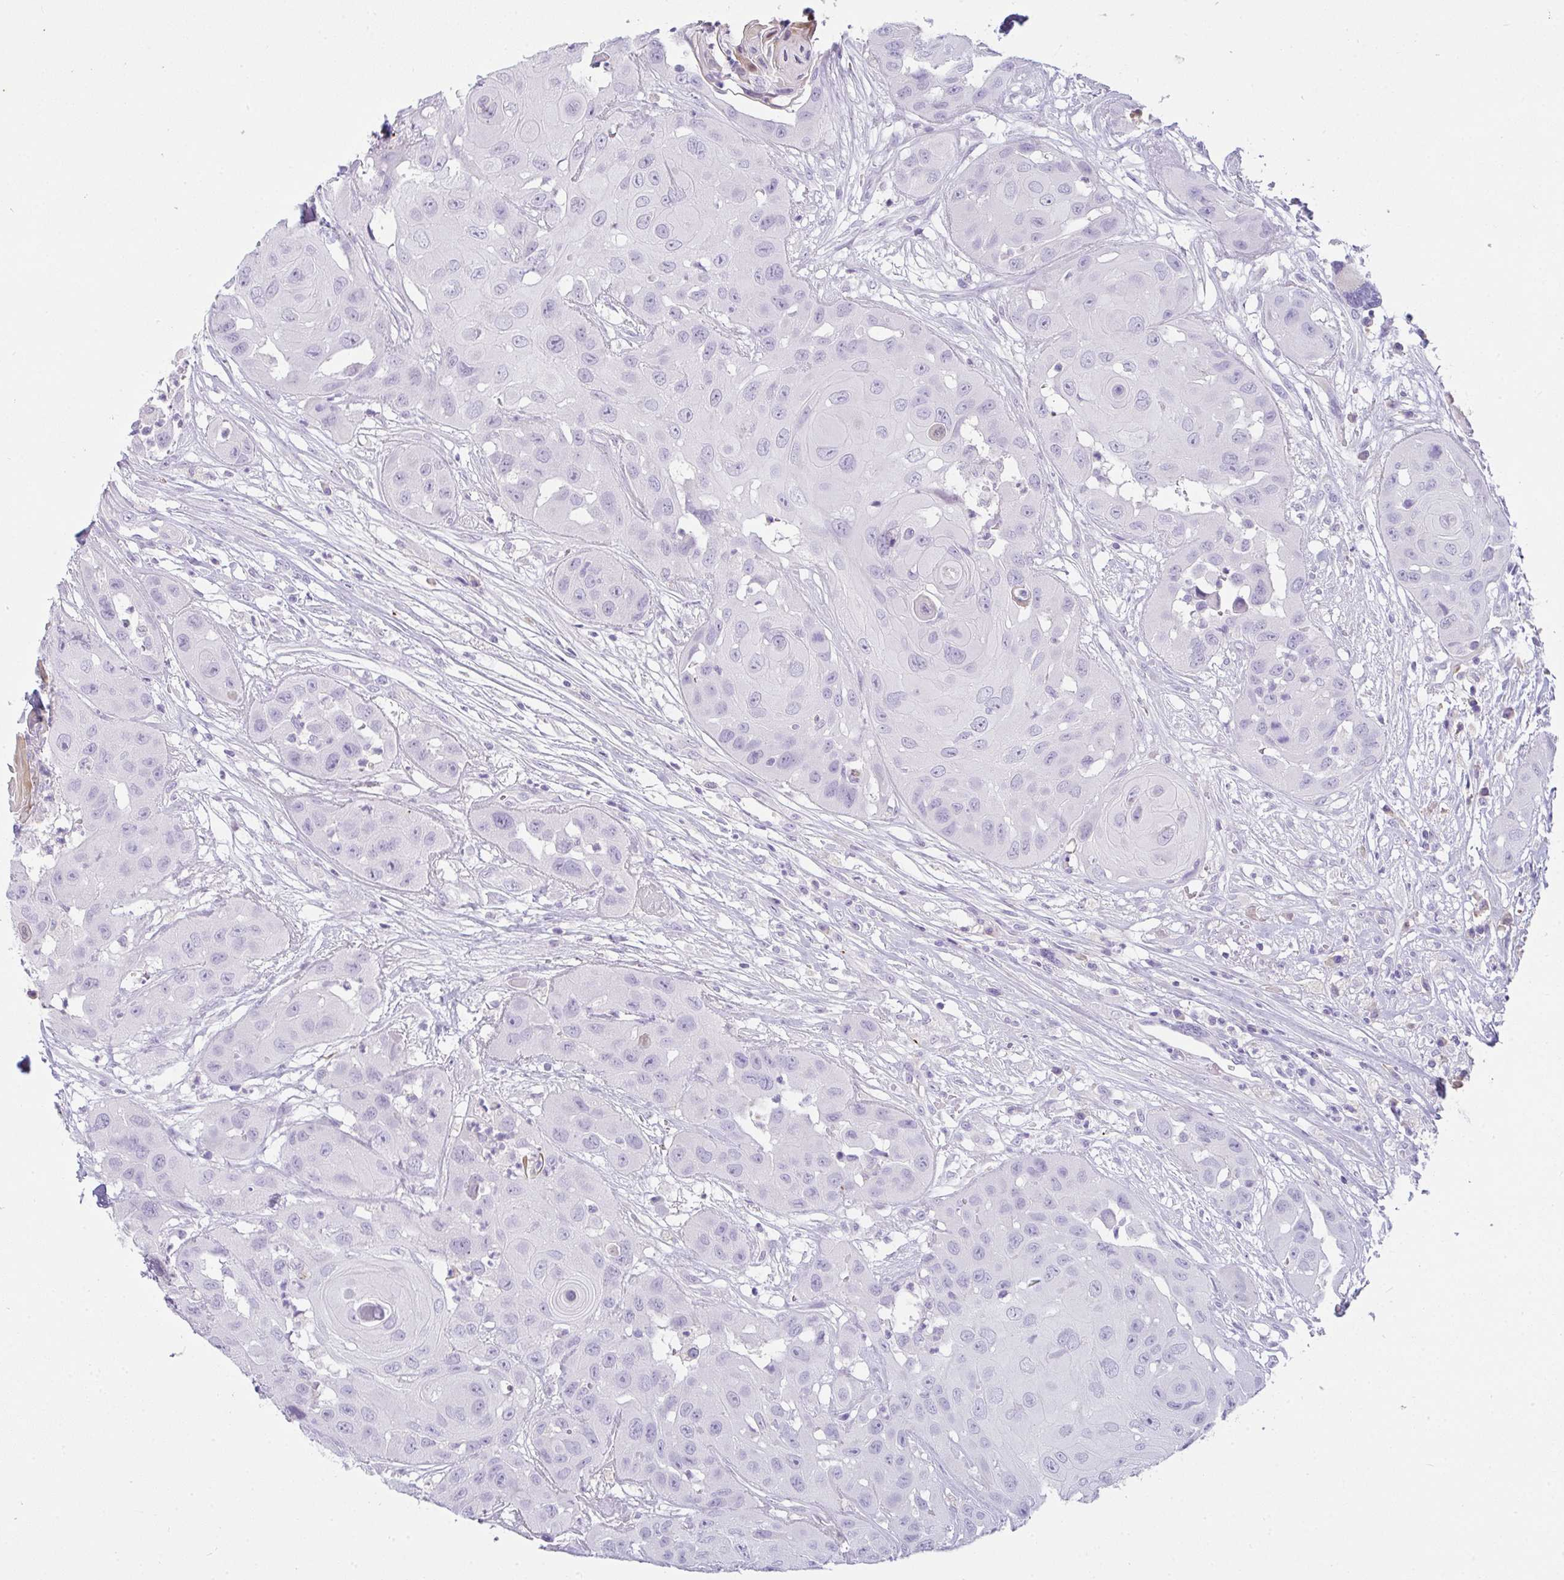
{"staining": {"intensity": "negative", "quantity": "none", "location": "none"}, "tissue": "head and neck cancer", "cell_type": "Tumor cells", "image_type": "cancer", "snomed": [{"axis": "morphology", "description": "Squamous cell carcinoma, NOS"}, {"axis": "topography", "description": "Head-Neck"}], "caption": "Tumor cells show no significant protein expression in head and neck cancer.", "gene": "COX7B", "patient": {"sex": "male", "age": 83}}